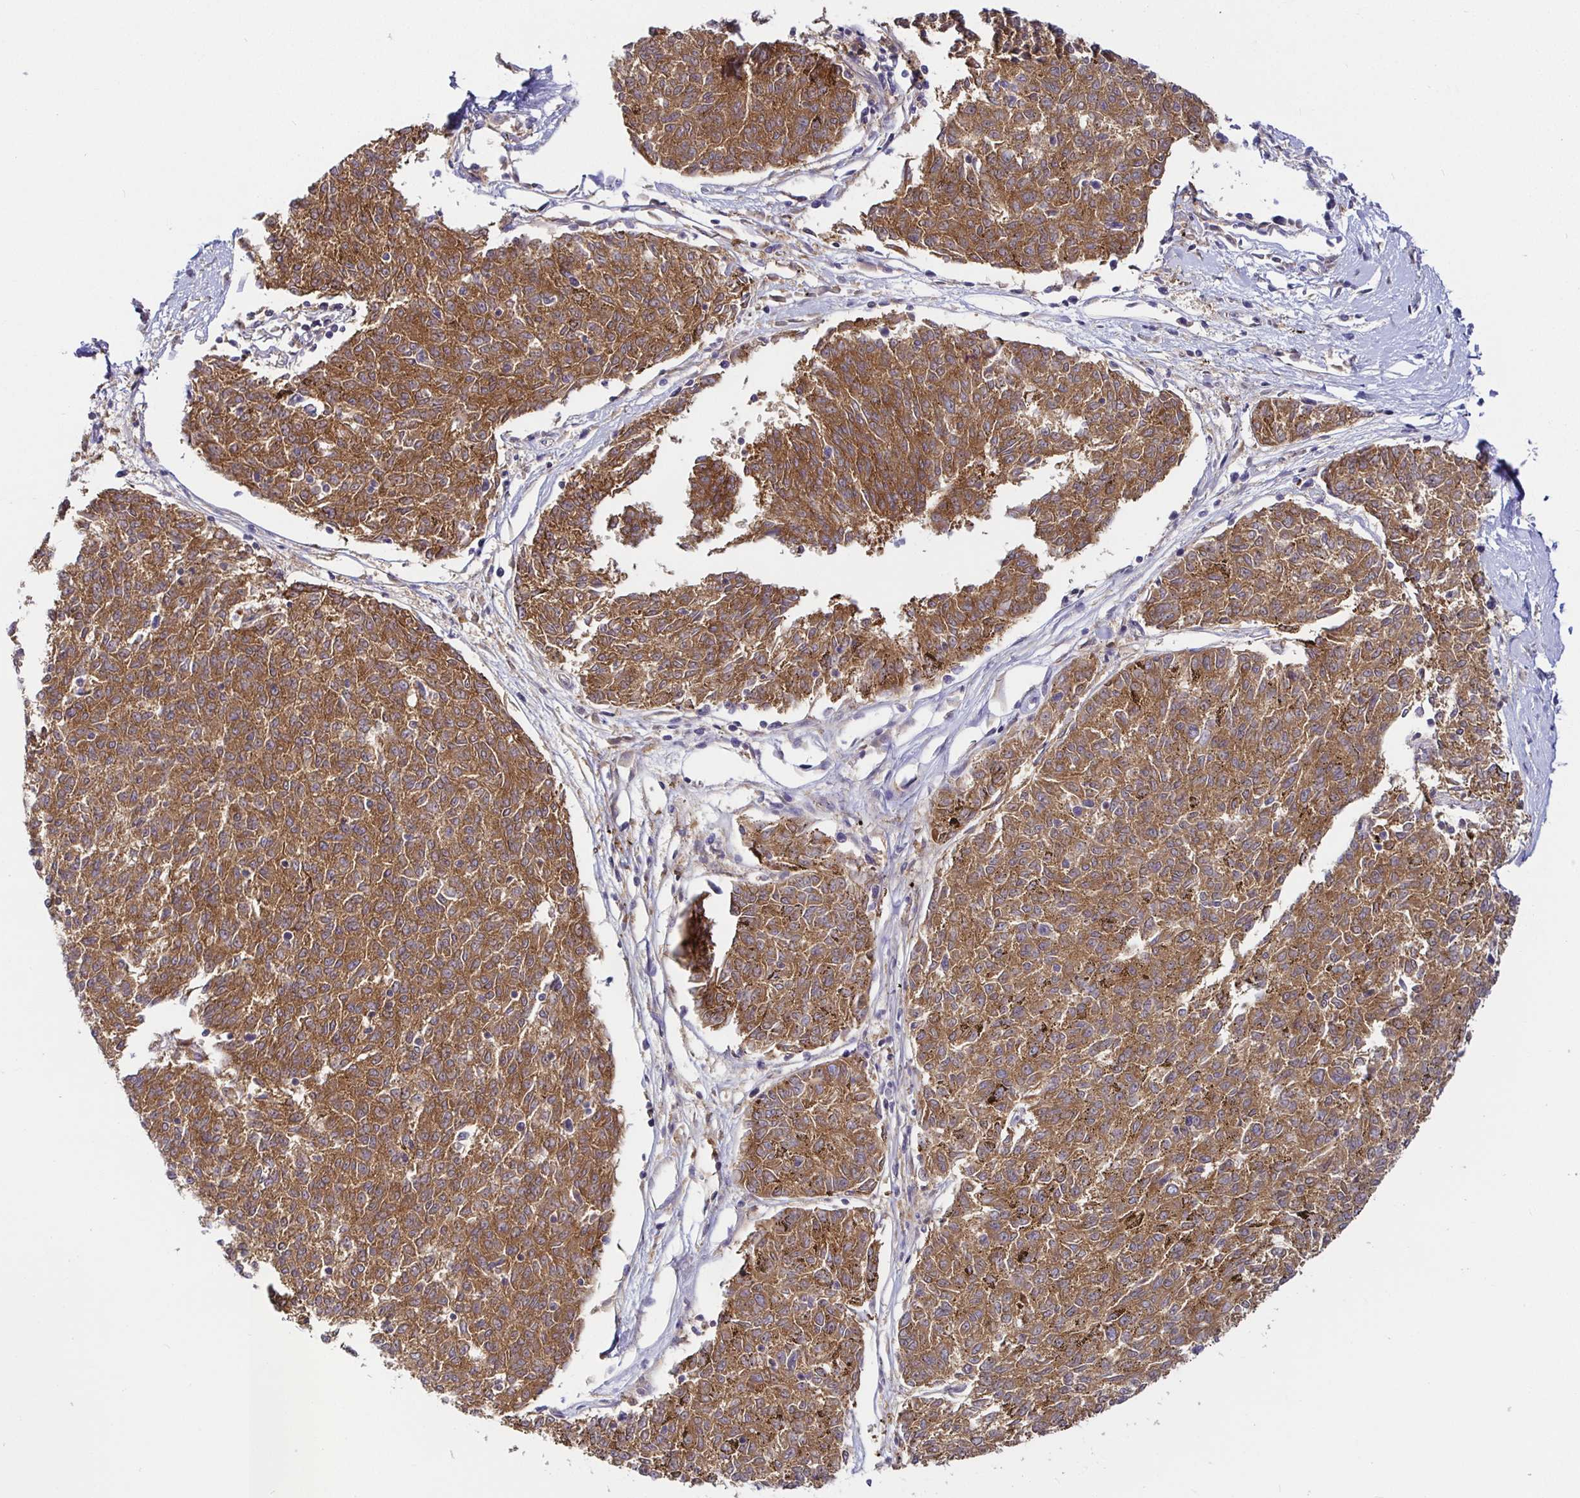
{"staining": {"intensity": "strong", "quantity": ">75%", "location": "cytoplasmic/membranous"}, "tissue": "melanoma", "cell_type": "Tumor cells", "image_type": "cancer", "snomed": [{"axis": "morphology", "description": "Malignant melanoma, NOS"}, {"axis": "topography", "description": "Skin"}], "caption": "Brown immunohistochemical staining in human melanoma displays strong cytoplasmic/membranous expression in about >75% of tumor cells.", "gene": "SNX8", "patient": {"sex": "female", "age": 72}}